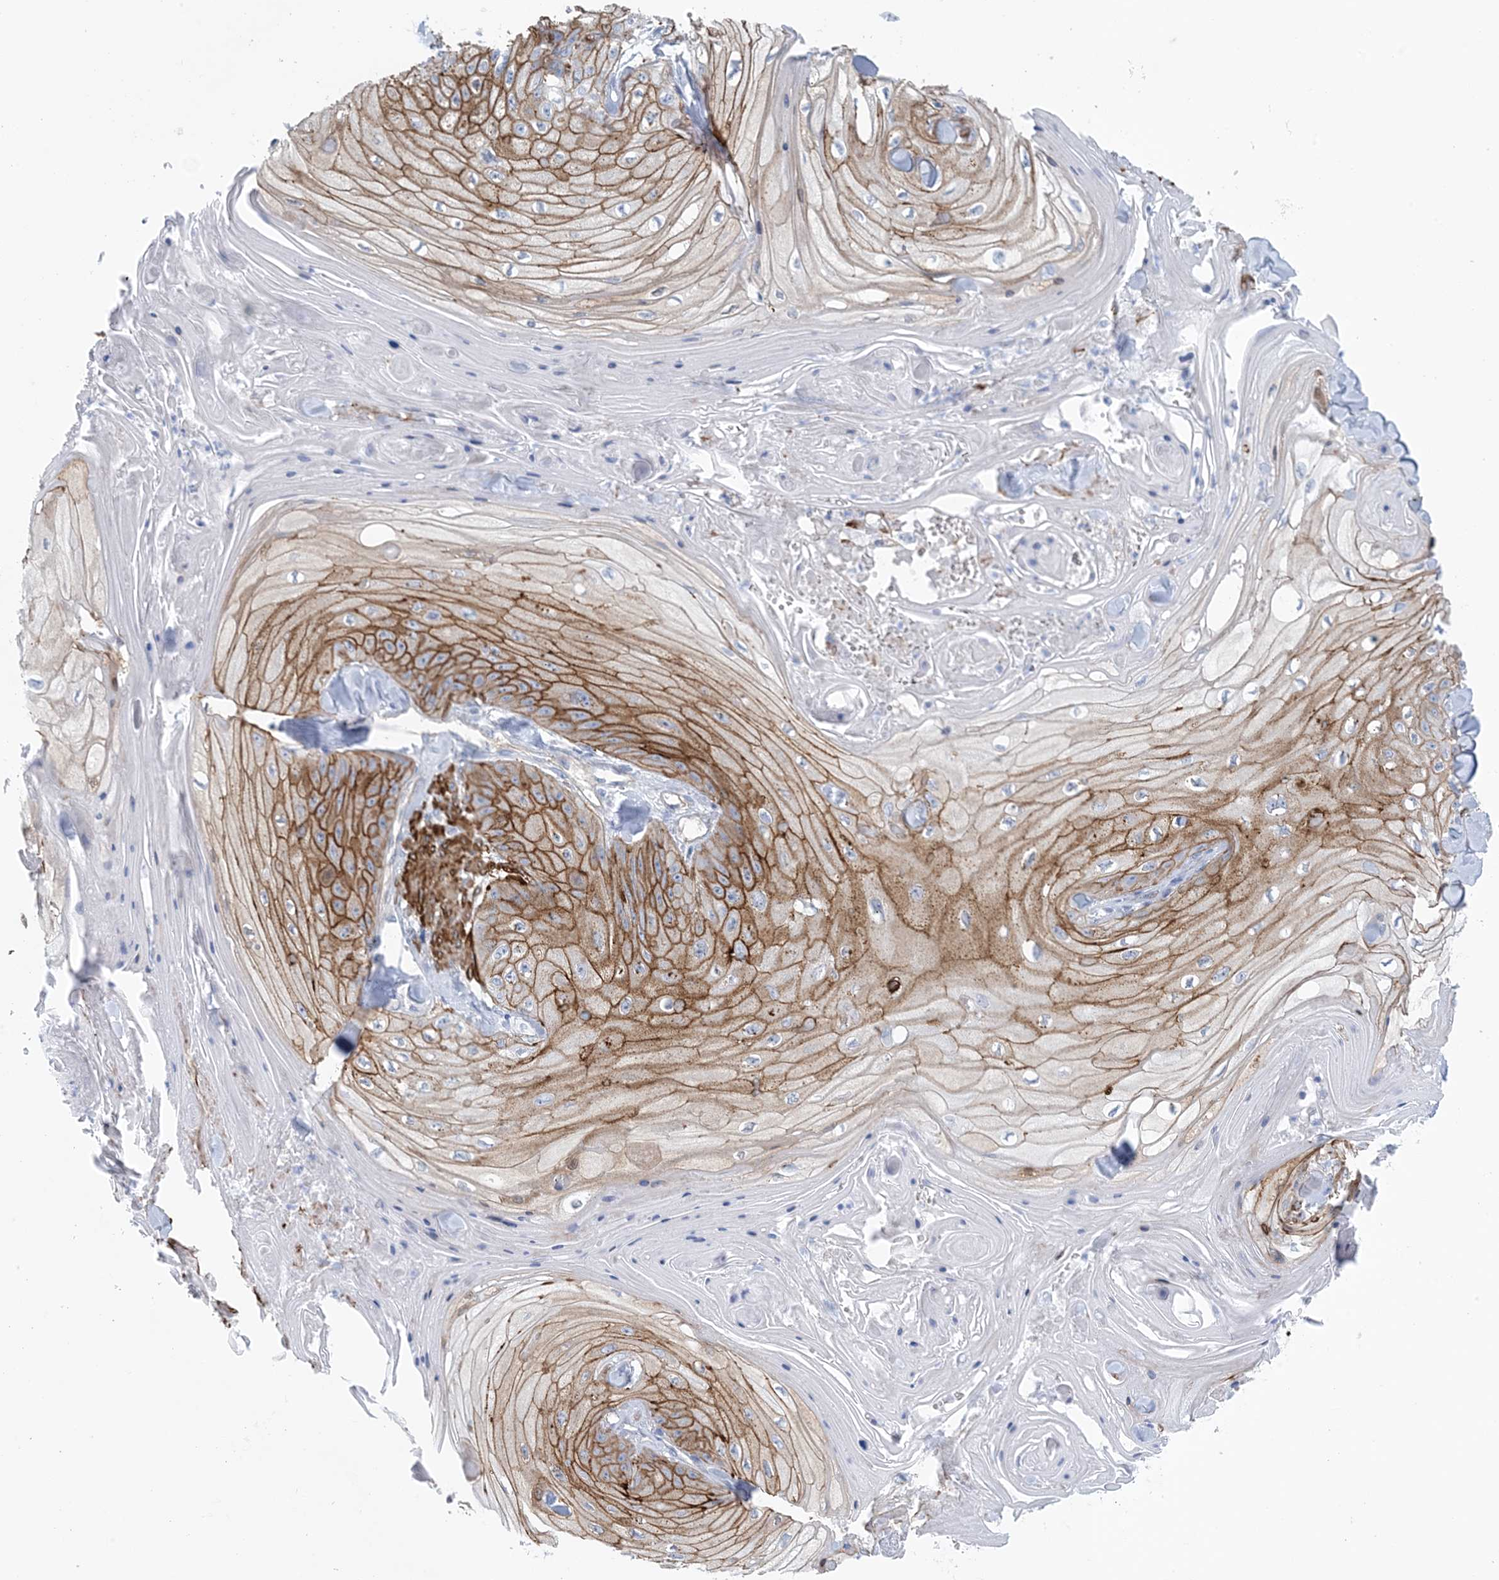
{"staining": {"intensity": "moderate", "quantity": ">75%", "location": "cytoplasmic/membranous"}, "tissue": "skin cancer", "cell_type": "Tumor cells", "image_type": "cancer", "snomed": [{"axis": "morphology", "description": "Squamous cell carcinoma, NOS"}, {"axis": "topography", "description": "Skin"}], "caption": "Skin squamous cell carcinoma stained with DAB IHC shows medium levels of moderate cytoplasmic/membranous expression in approximately >75% of tumor cells.", "gene": "SHANK1", "patient": {"sex": "male", "age": 74}}